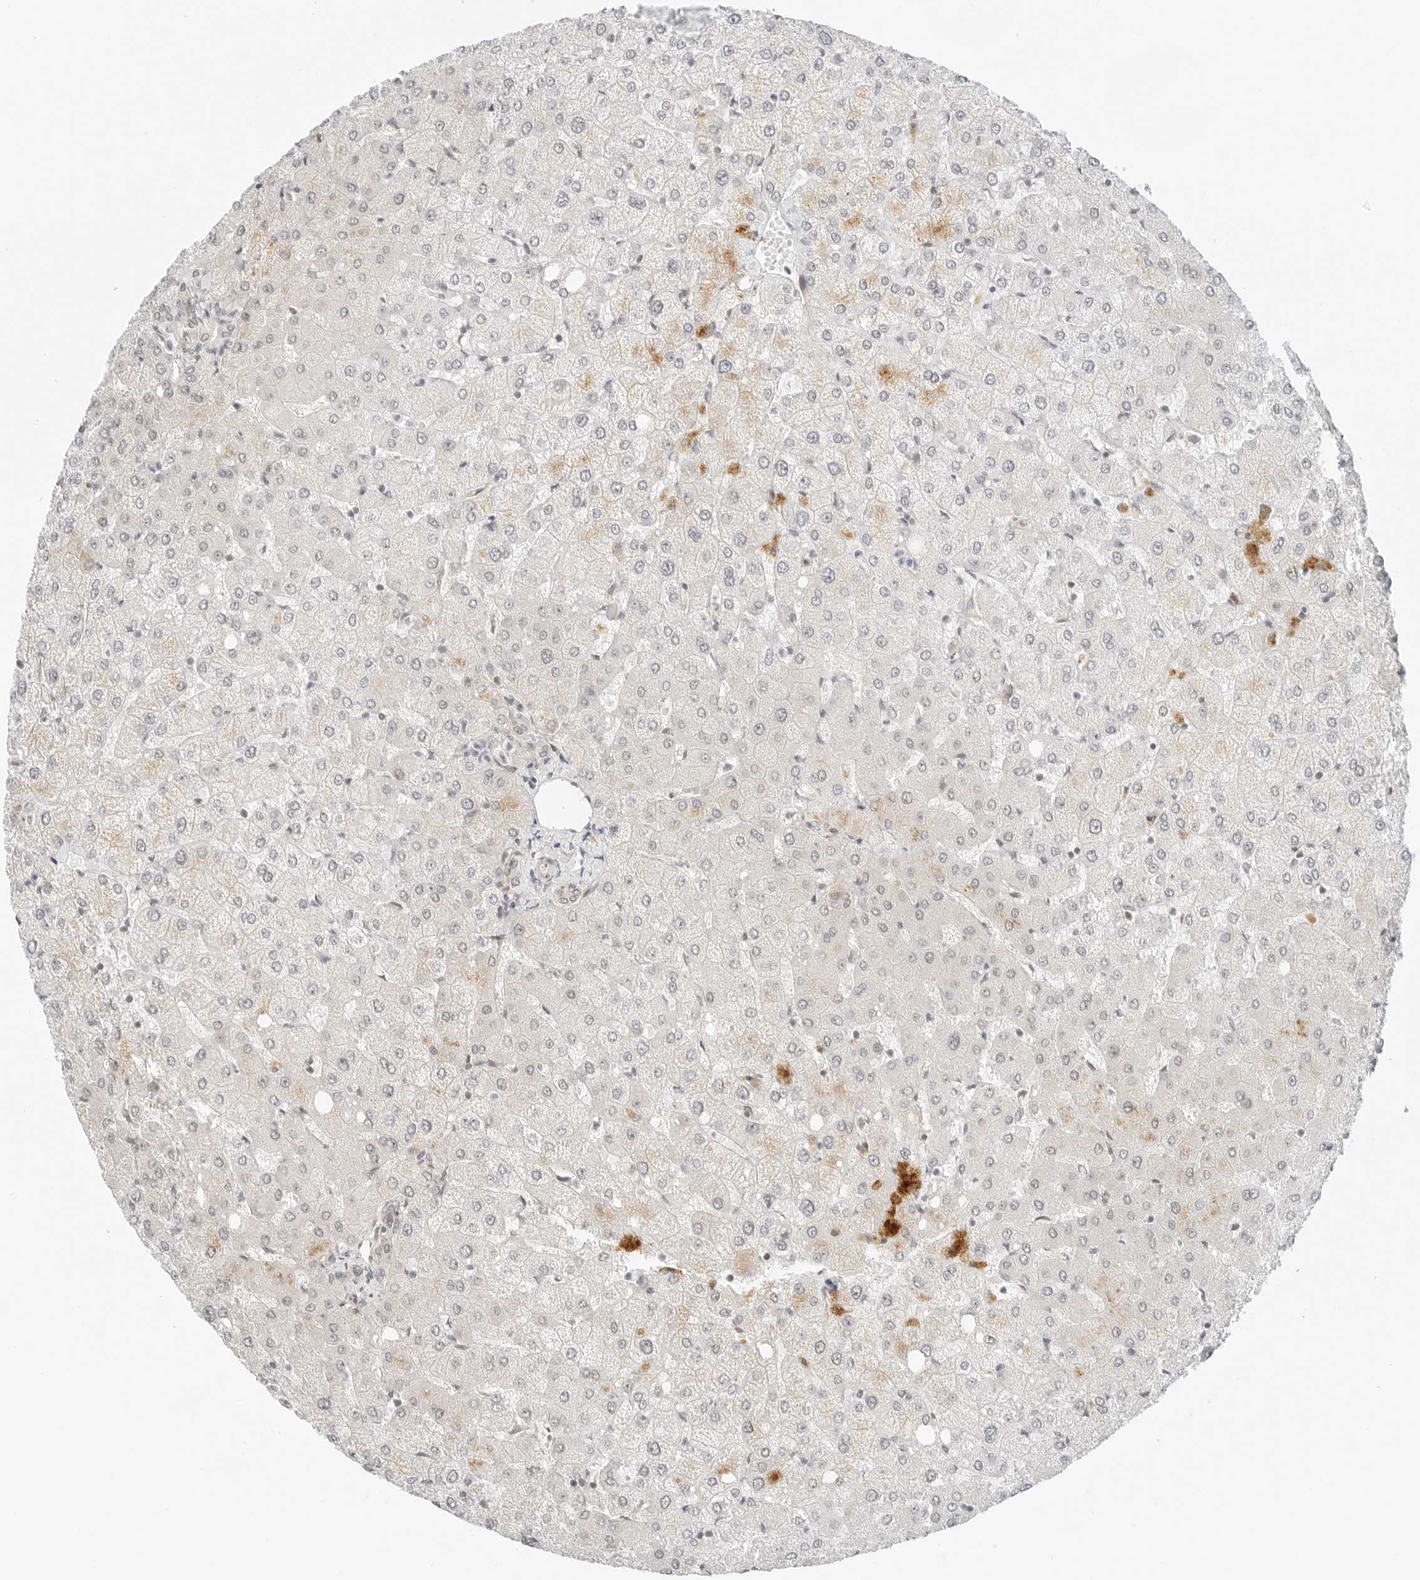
{"staining": {"intensity": "negative", "quantity": "none", "location": "none"}, "tissue": "liver", "cell_type": "Cholangiocytes", "image_type": "normal", "snomed": [{"axis": "morphology", "description": "Normal tissue, NOS"}, {"axis": "topography", "description": "Liver"}], "caption": "Immunohistochemistry of normal liver displays no expression in cholangiocytes.", "gene": "NEO1", "patient": {"sex": "female", "age": 54}}